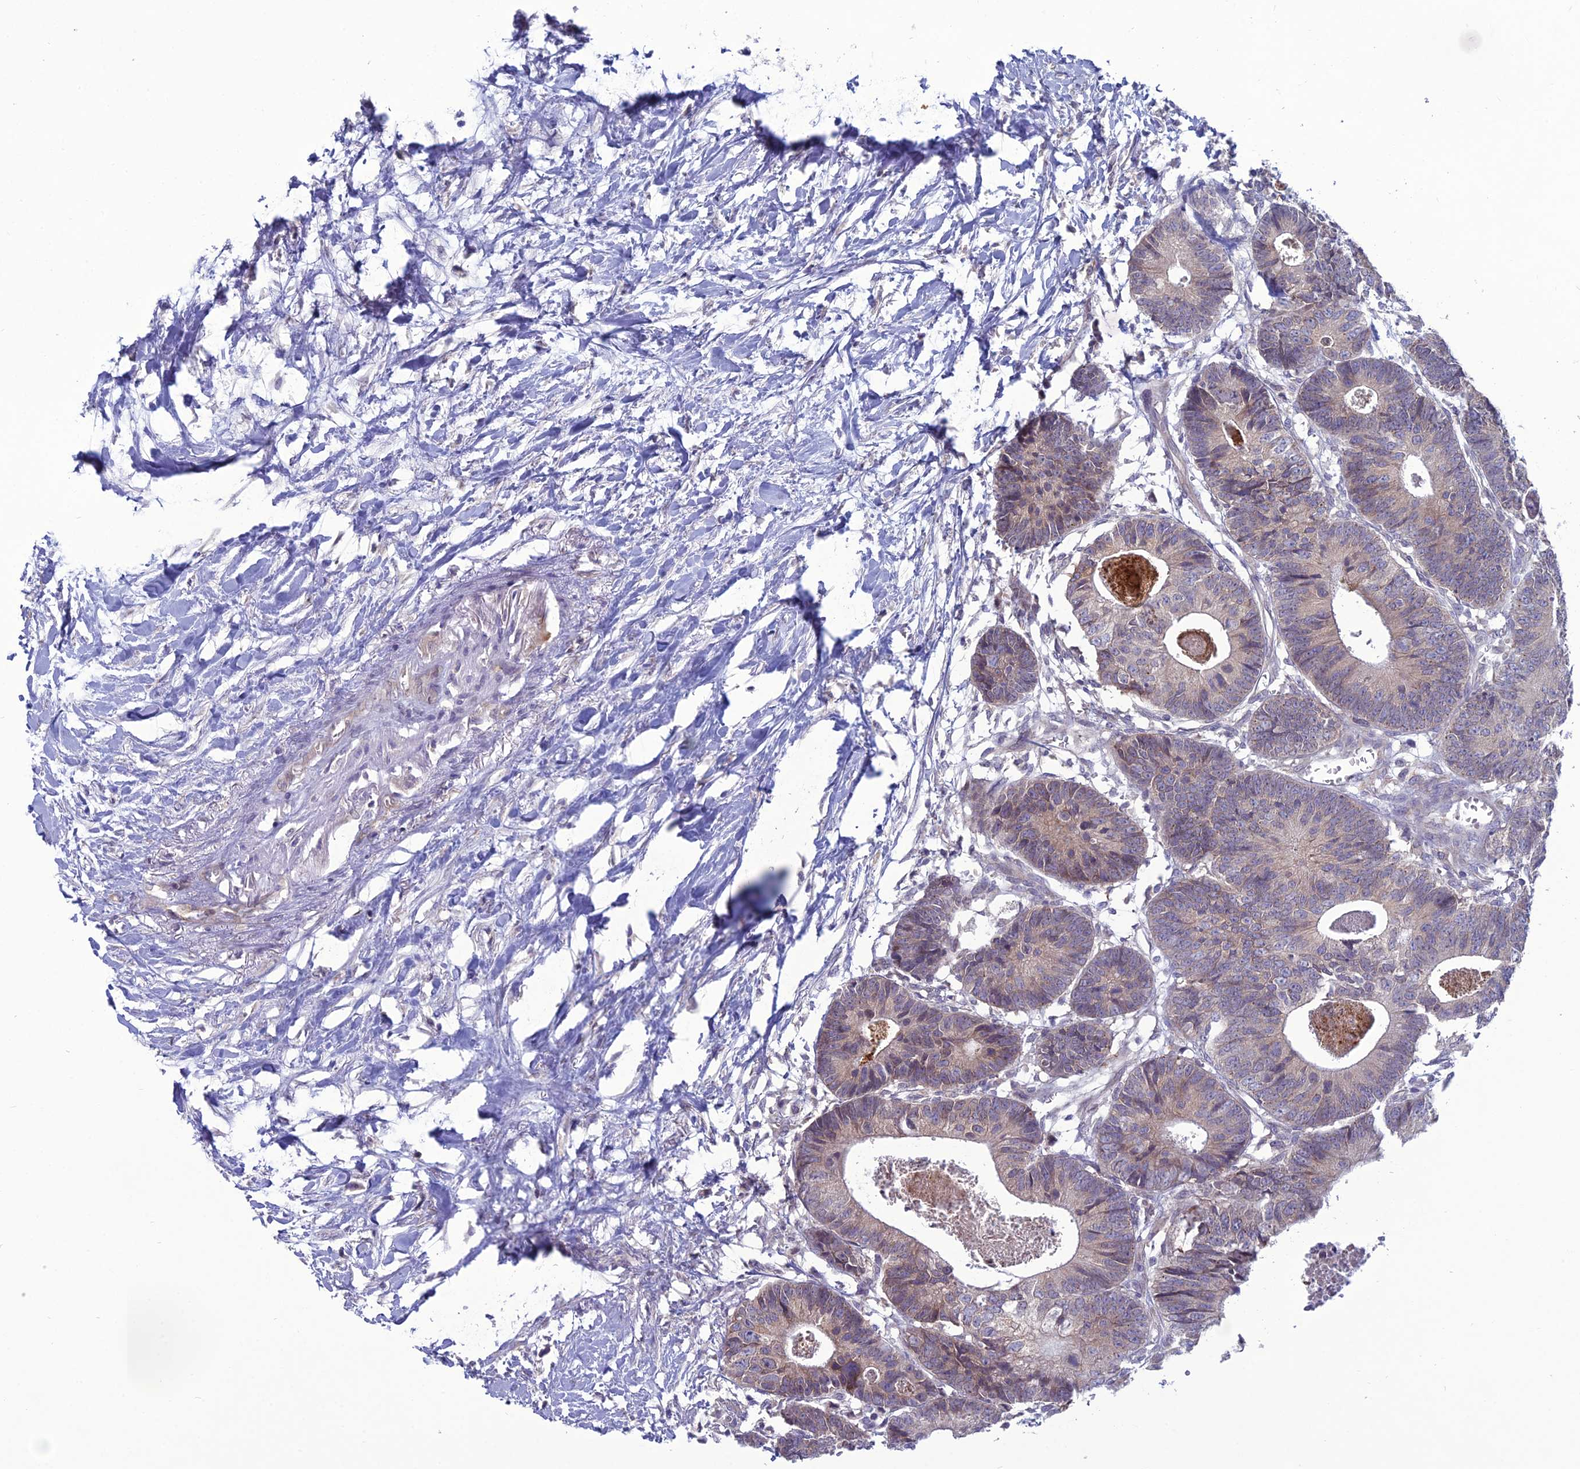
{"staining": {"intensity": "weak", "quantity": "25%-75%", "location": "cytoplasmic/membranous"}, "tissue": "colorectal cancer", "cell_type": "Tumor cells", "image_type": "cancer", "snomed": [{"axis": "morphology", "description": "Adenocarcinoma, NOS"}, {"axis": "topography", "description": "Colon"}], "caption": "Tumor cells demonstrate low levels of weak cytoplasmic/membranous positivity in approximately 25%-75% of cells in adenocarcinoma (colorectal).", "gene": "WDR46", "patient": {"sex": "female", "age": 57}}